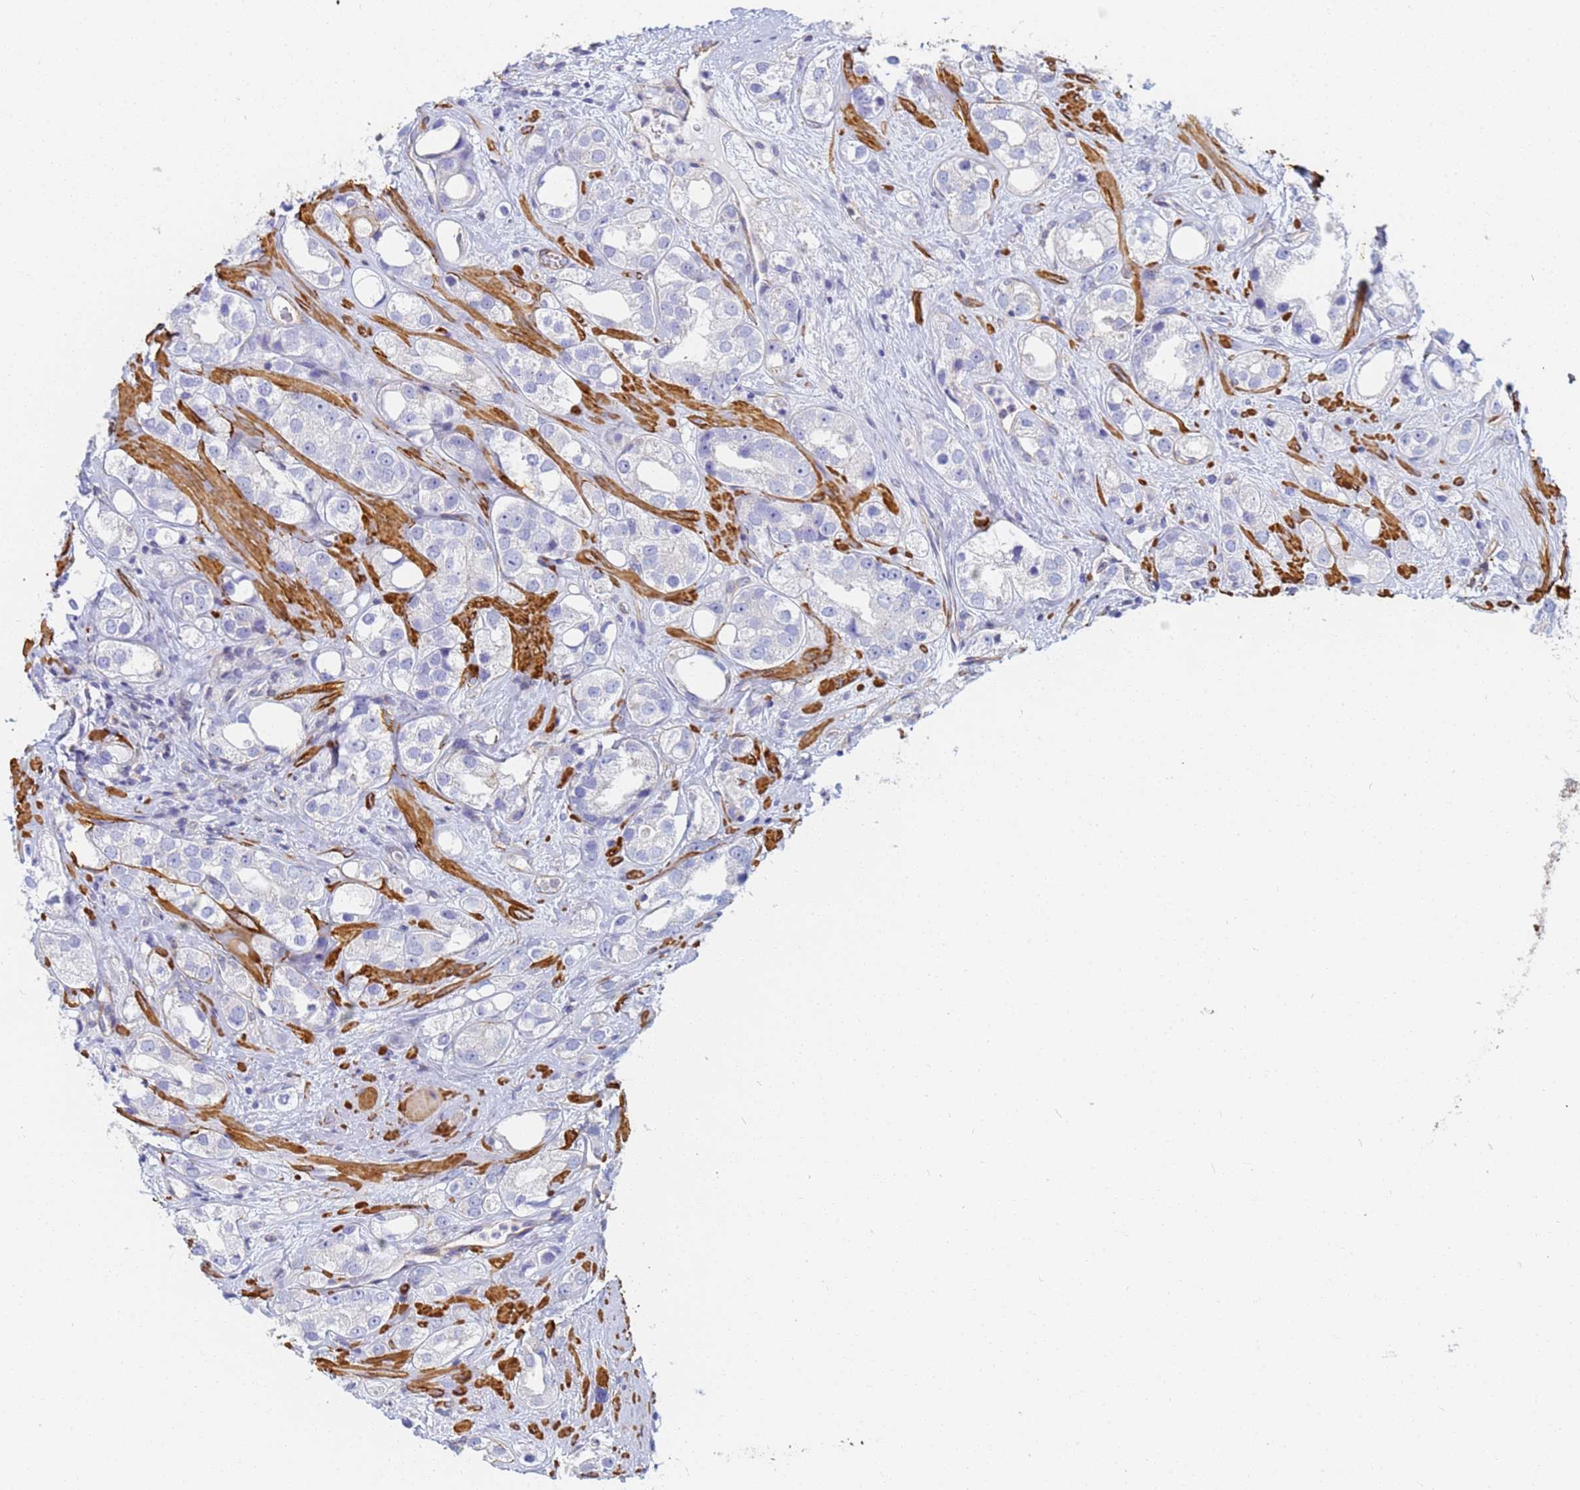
{"staining": {"intensity": "negative", "quantity": "none", "location": "none"}, "tissue": "prostate cancer", "cell_type": "Tumor cells", "image_type": "cancer", "snomed": [{"axis": "morphology", "description": "Adenocarcinoma, NOS"}, {"axis": "topography", "description": "Prostate"}], "caption": "This is an IHC image of human prostate cancer (adenocarcinoma). There is no staining in tumor cells.", "gene": "TPM1", "patient": {"sex": "male", "age": 79}}